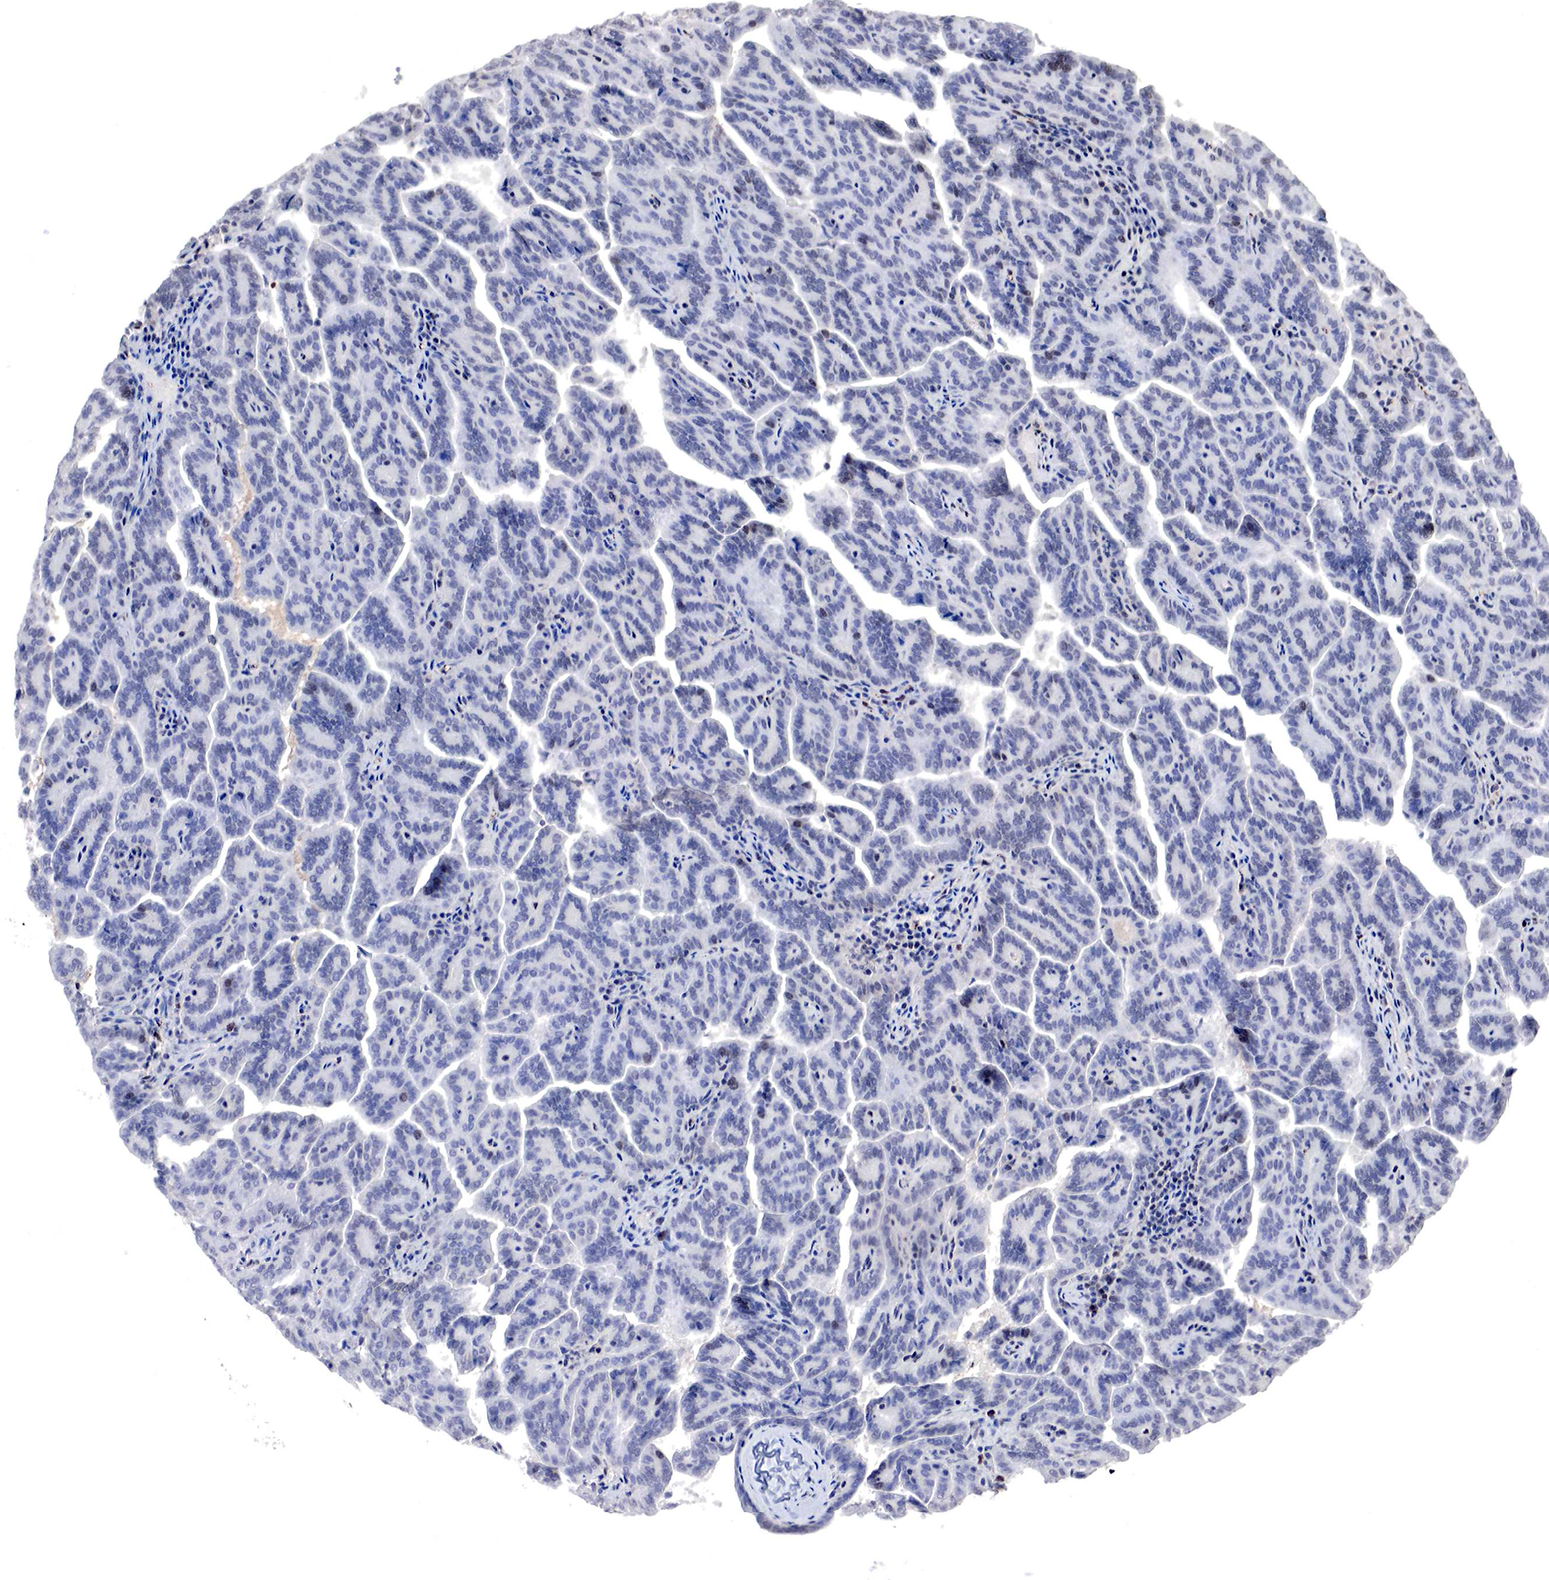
{"staining": {"intensity": "negative", "quantity": "none", "location": "none"}, "tissue": "renal cancer", "cell_type": "Tumor cells", "image_type": "cancer", "snomed": [{"axis": "morphology", "description": "Adenocarcinoma, NOS"}, {"axis": "topography", "description": "Kidney"}], "caption": "Renal cancer (adenocarcinoma) stained for a protein using immunohistochemistry shows no expression tumor cells.", "gene": "DACH2", "patient": {"sex": "male", "age": 61}}